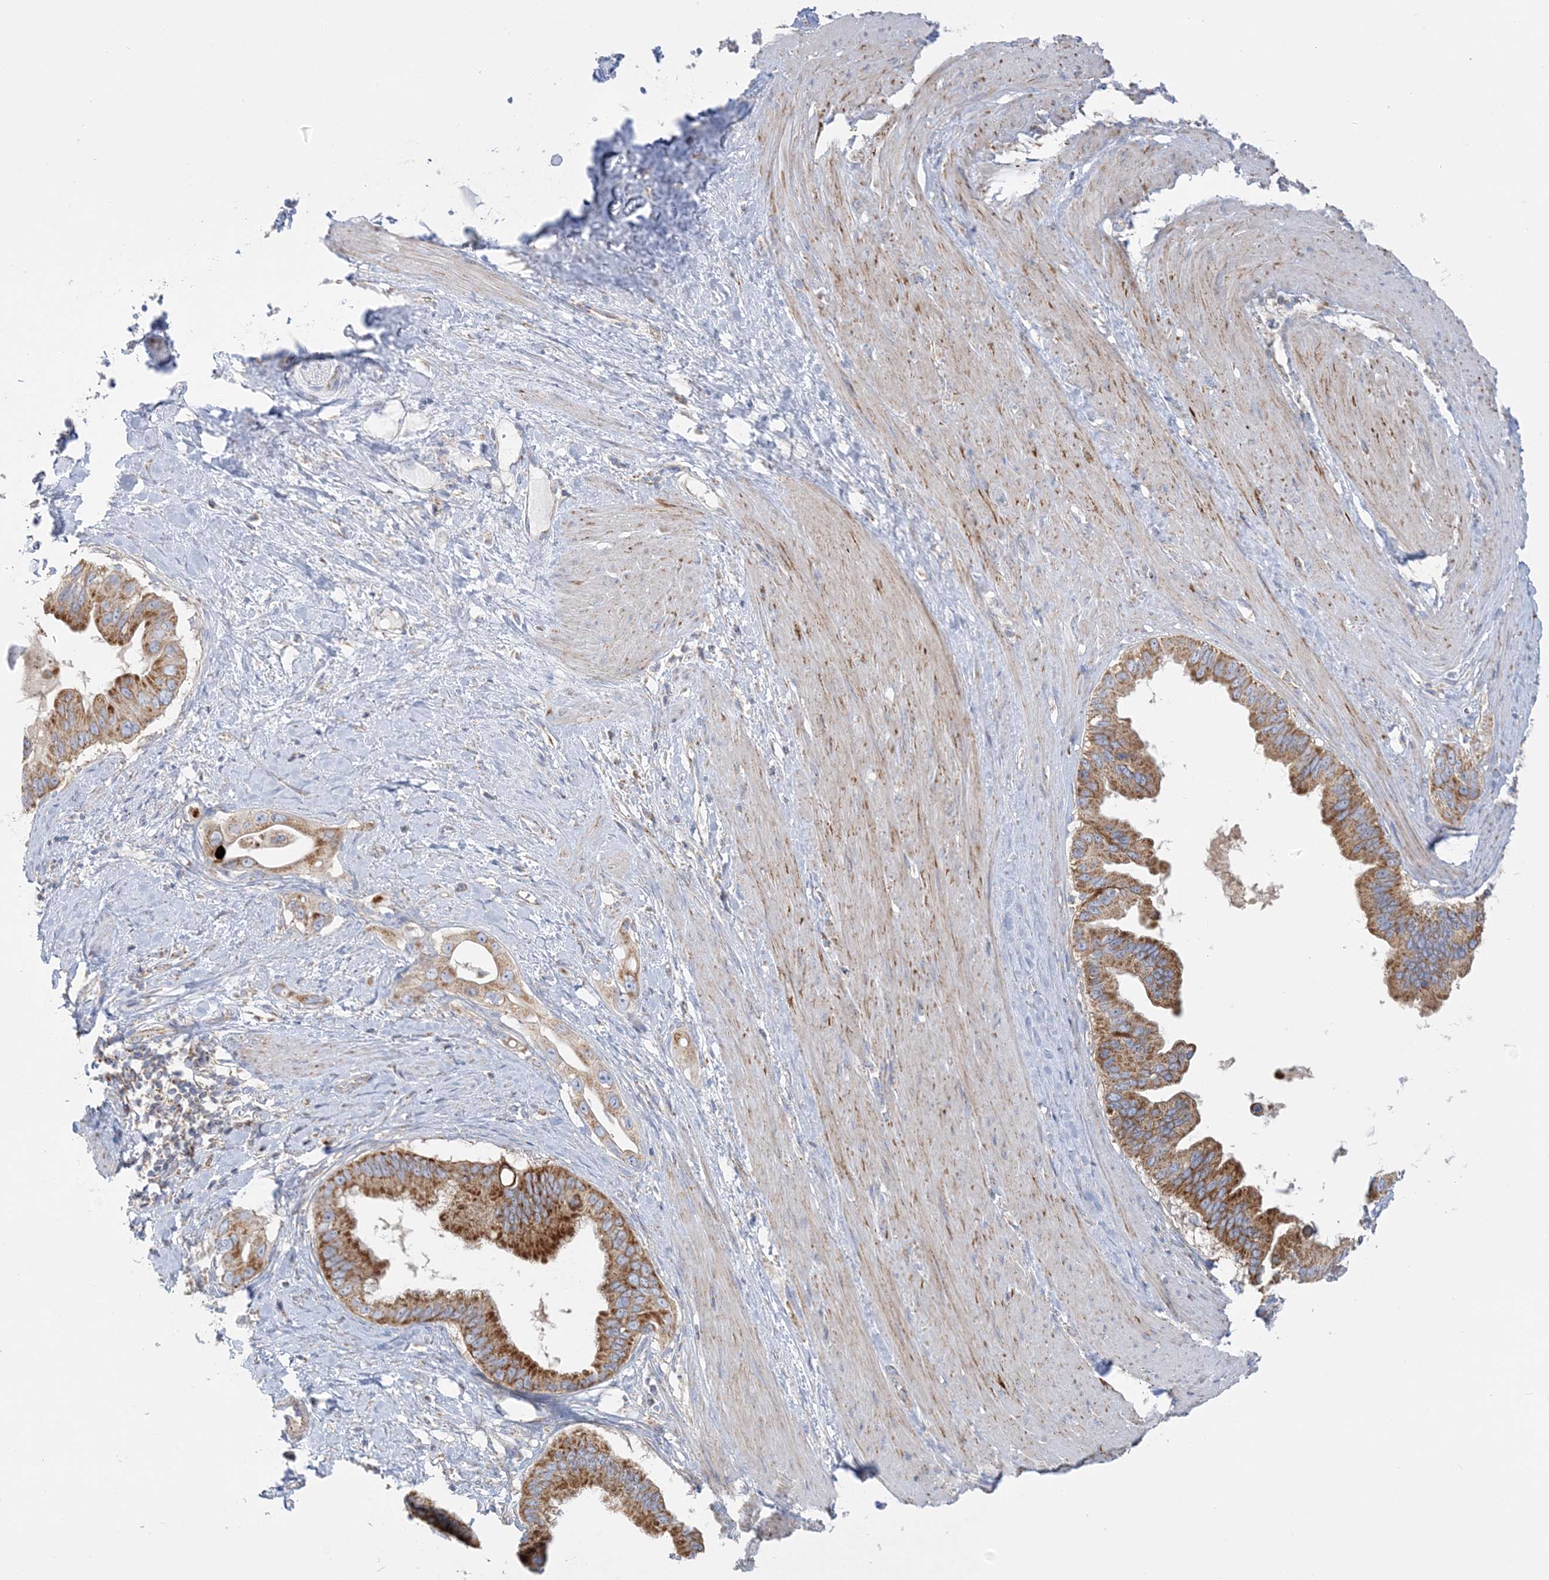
{"staining": {"intensity": "moderate", "quantity": ">75%", "location": "cytoplasmic/membranous"}, "tissue": "pancreatic cancer", "cell_type": "Tumor cells", "image_type": "cancer", "snomed": [{"axis": "morphology", "description": "Adenocarcinoma, NOS"}, {"axis": "topography", "description": "Pancreas"}], "caption": "Human adenocarcinoma (pancreatic) stained with a protein marker shows moderate staining in tumor cells.", "gene": "TBC1D14", "patient": {"sex": "female", "age": 56}}